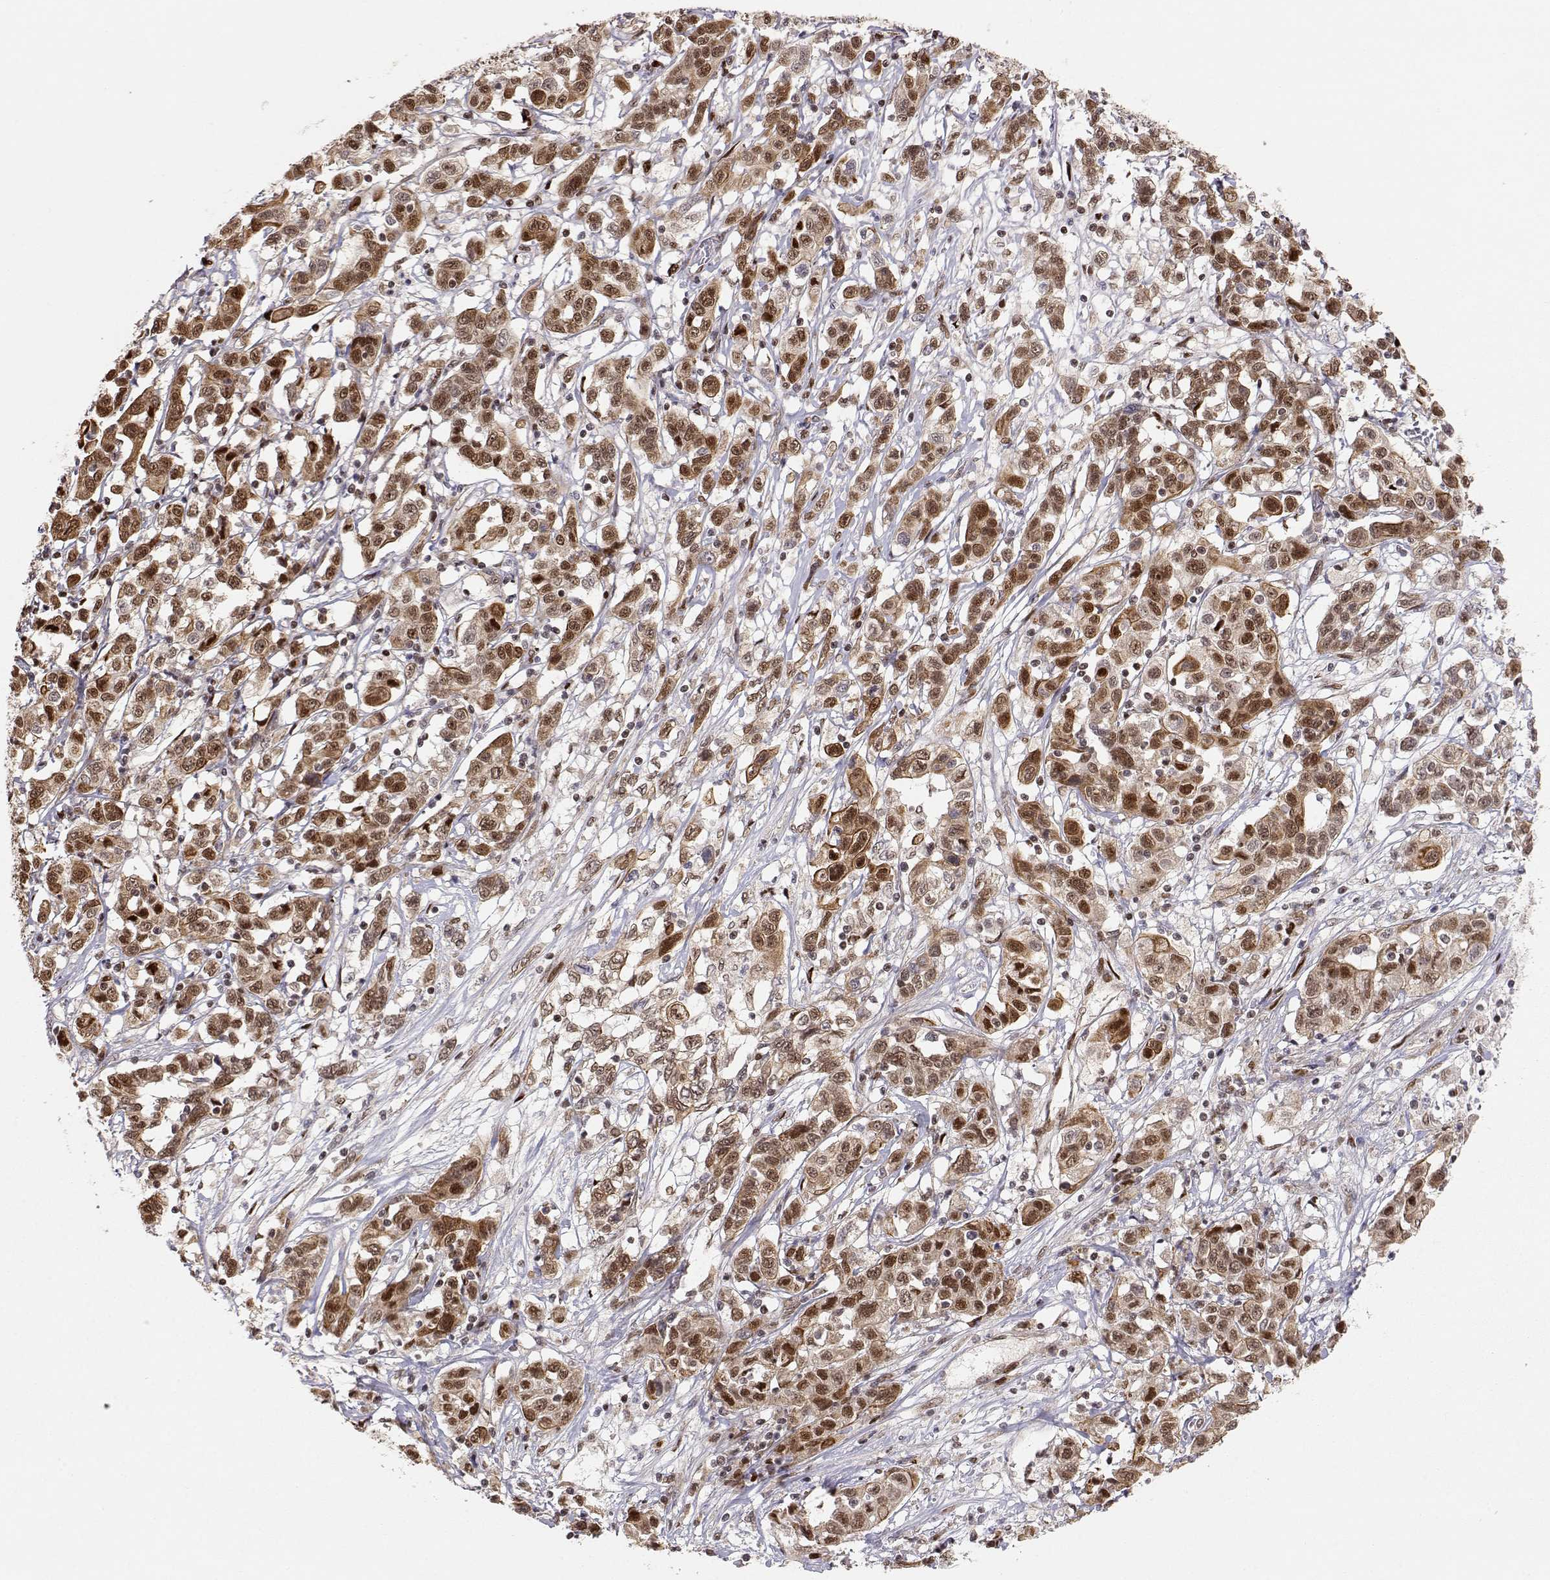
{"staining": {"intensity": "strong", "quantity": ">75%", "location": "cytoplasmic/membranous,nuclear"}, "tissue": "liver cancer", "cell_type": "Tumor cells", "image_type": "cancer", "snomed": [{"axis": "morphology", "description": "Adenocarcinoma, NOS"}, {"axis": "morphology", "description": "Cholangiocarcinoma"}, {"axis": "topography", "description": "Liver"}], "caption": "Human liver cancer stained with a brown dye demonstrates strong cytoplasmic/membranous and nuclear positive staining in approximately >75% of tumor cells.", "gene": "BRCA1", "patient": {"sex": "male", "age": 64}}